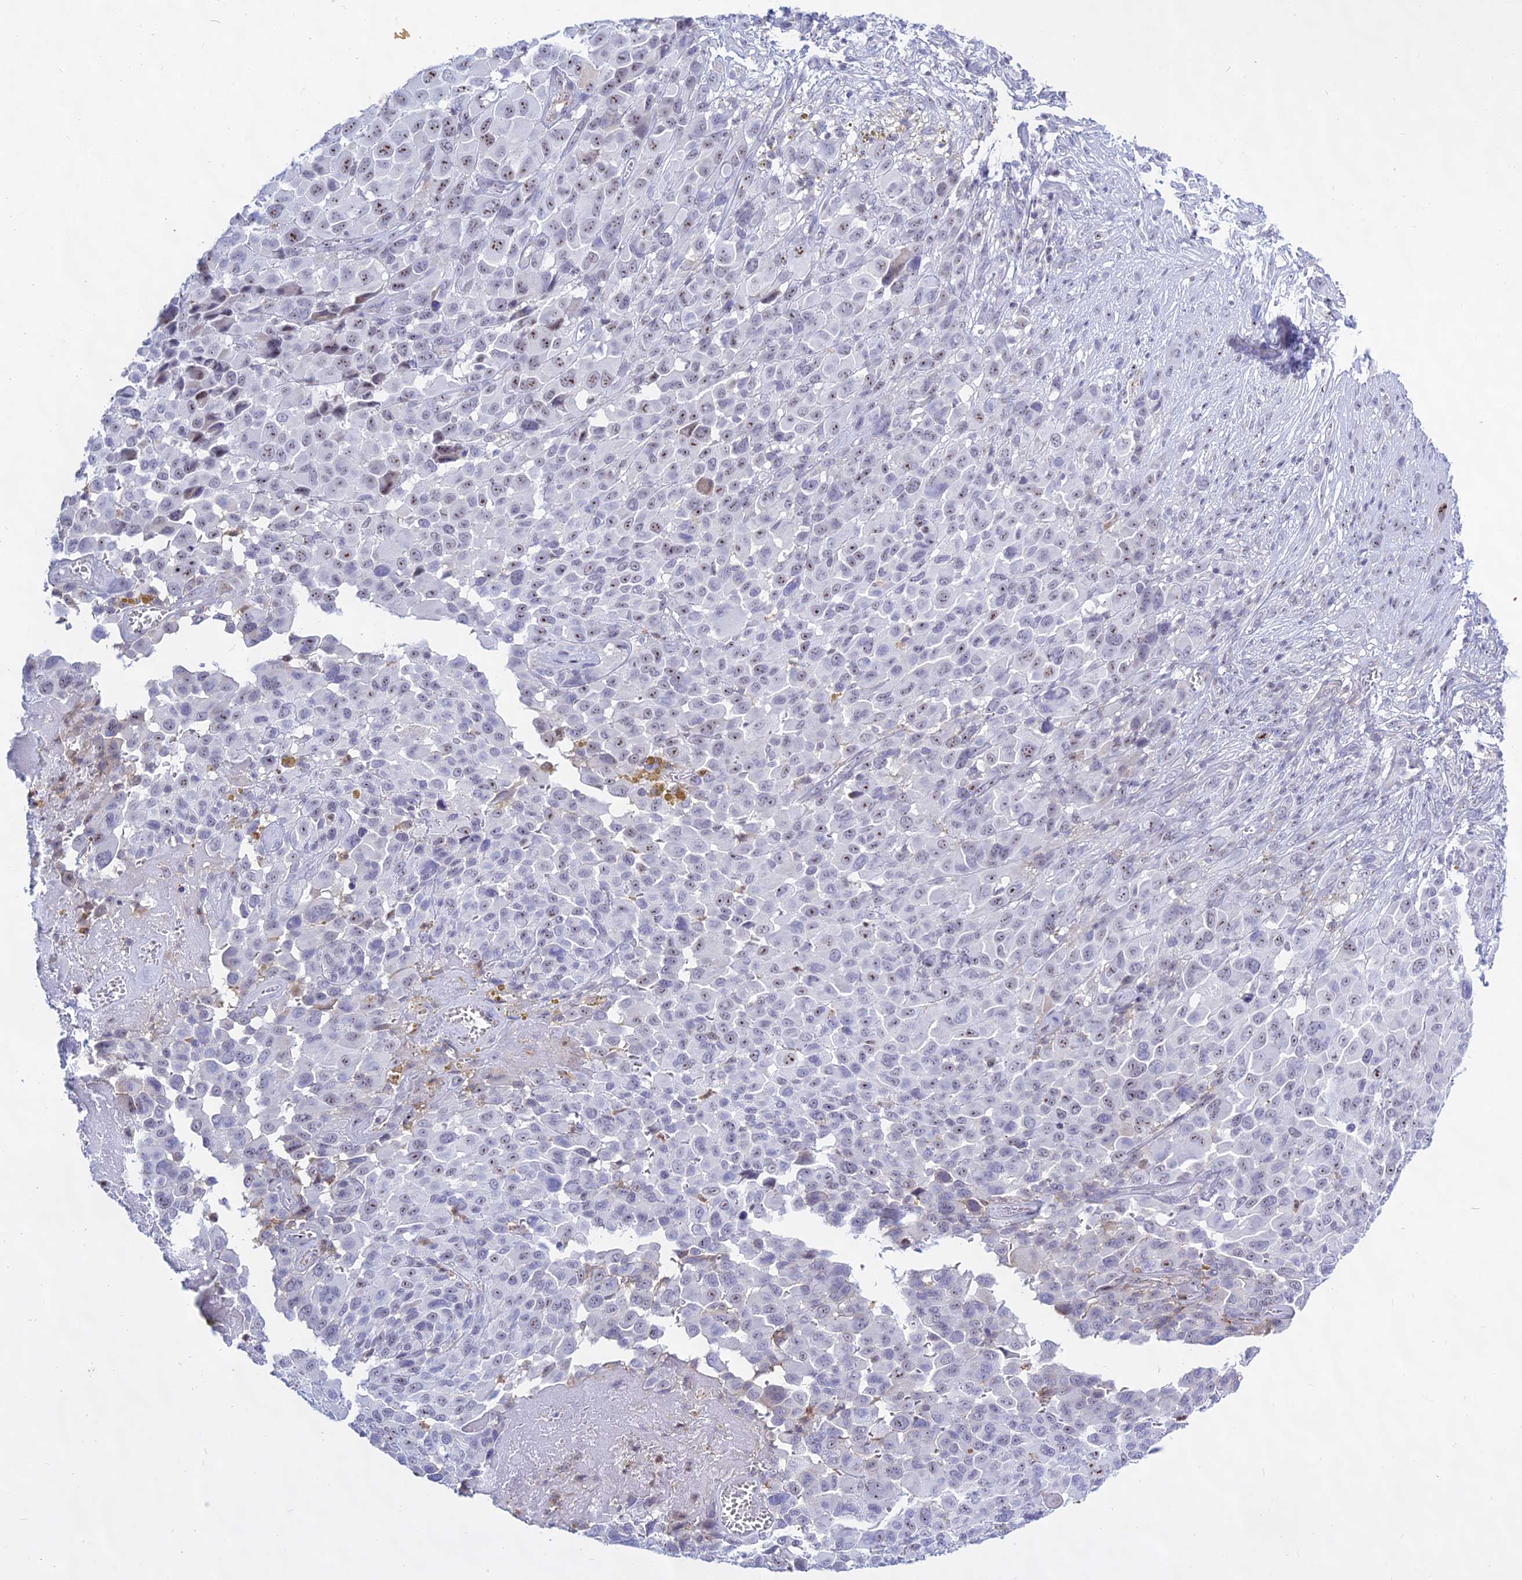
{"staining": {"intensity": "moderate", "quantity": "<25%", "location": "nuclear"}, "tissue": "melanoma", "cell_type": "Tumor cells", "image_type": "cancer", "snomed": [{"axis": "morphology", "description": "Malignant melanoma, NOS"}, {"axis": "topography", "description": "Skin of trunk"}], "caption": "A brown stain shows moderate nuclear staining of a protein in human malignant melanoma tumor cells. (DAB IHC with brightfield microscopy, high magnification).", "gene": "KRR1", "patient": {"sex": "male", "age": 71}}